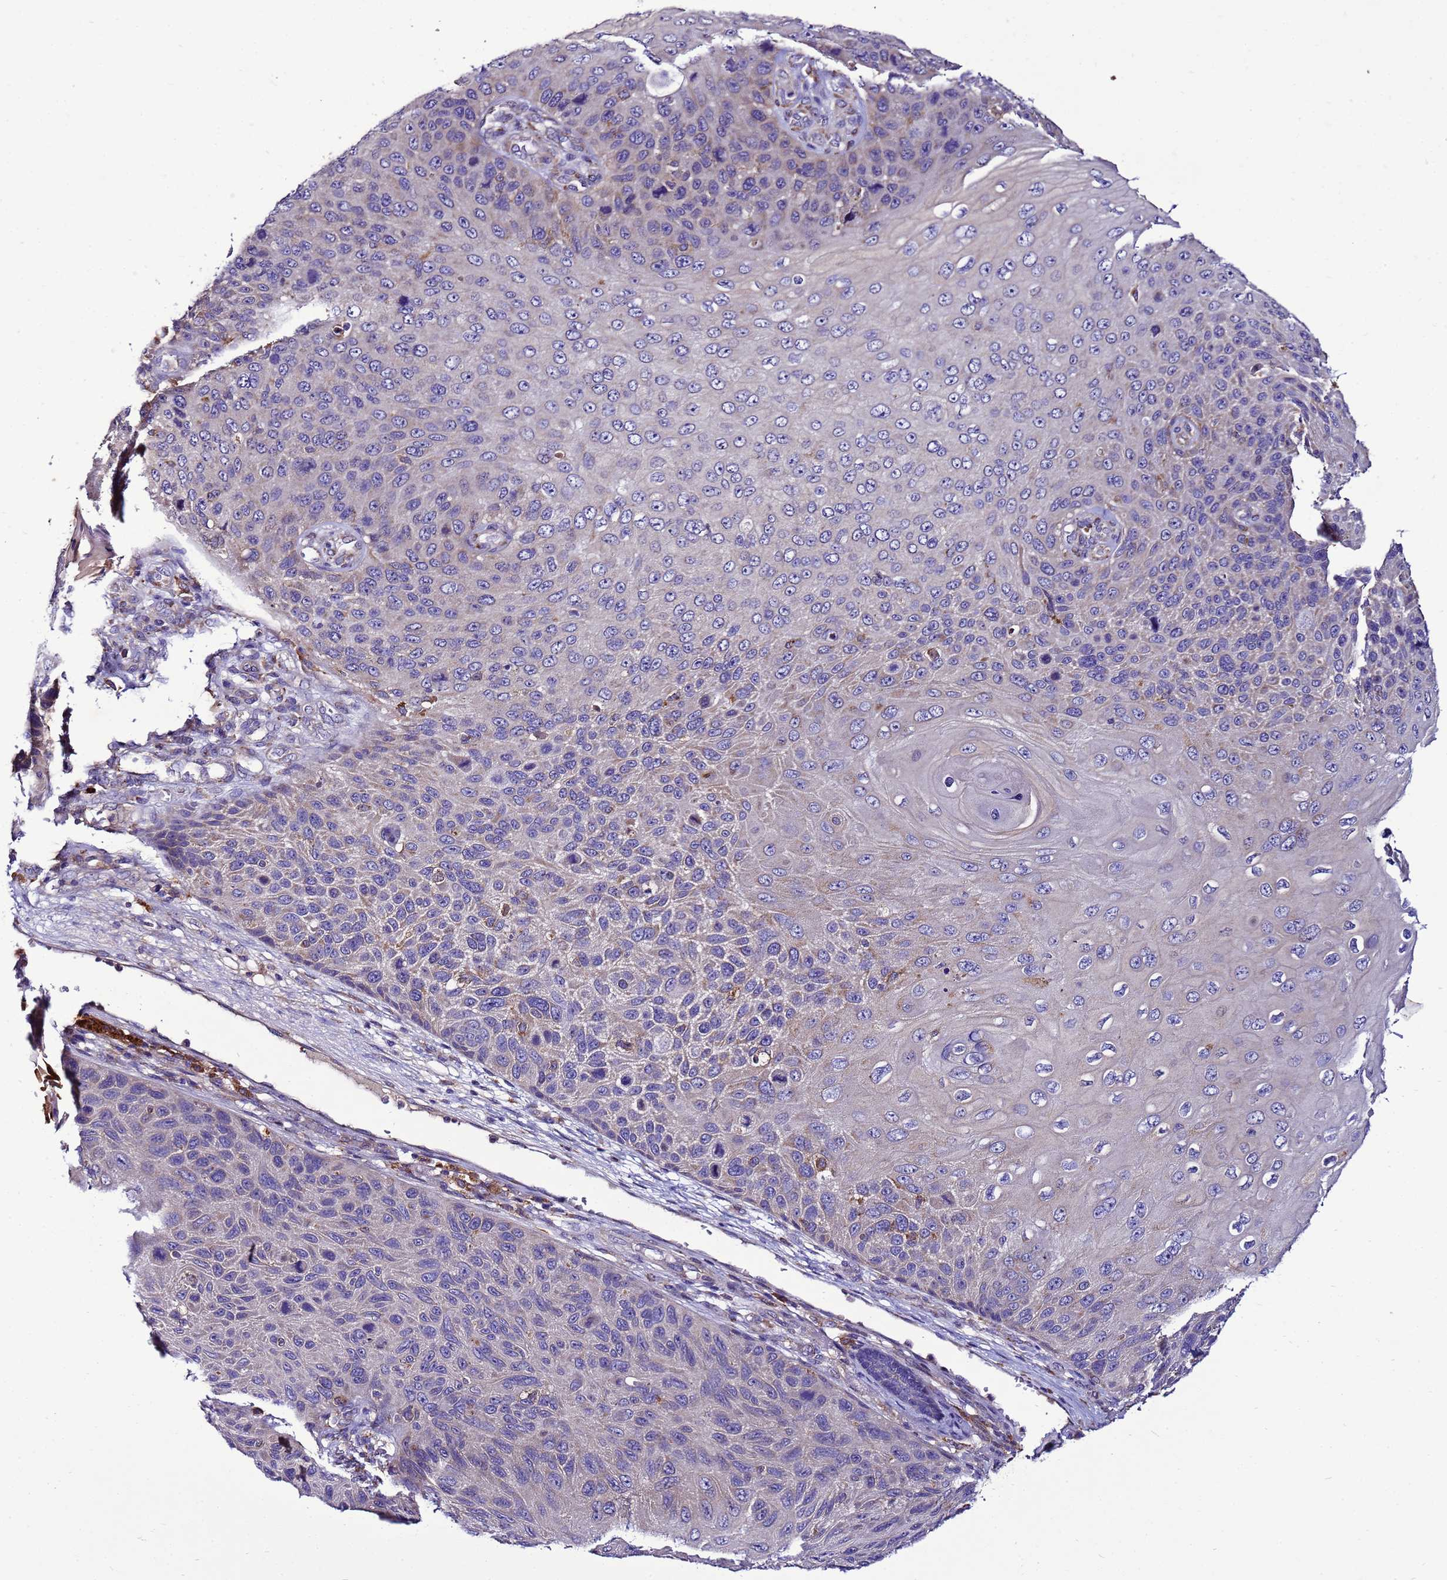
{"staining": {"intensity": "weak", "quantity": "<25%", "location": "cytoplasmic/membranous"}, "tissue": "skin cancer", "cell_type": "Tumor cells", "image_type": "cancer", "snomed": [{"axis": "morphology", "description": "Squamous cell carcinoma, NOS"}, {"axis": "topography", "description": "Skin"}], "caption": "Tumor cells are negative for protein expression in human skin cancer. Brightfield microscopy of IHC stained with DAB (3,3'-diaminobenzidine) (brown) and hematoxylin (blue), captured at high magnification.", "gene": "ANTKMT", "patient": {"sex": "female", "age": 88}}